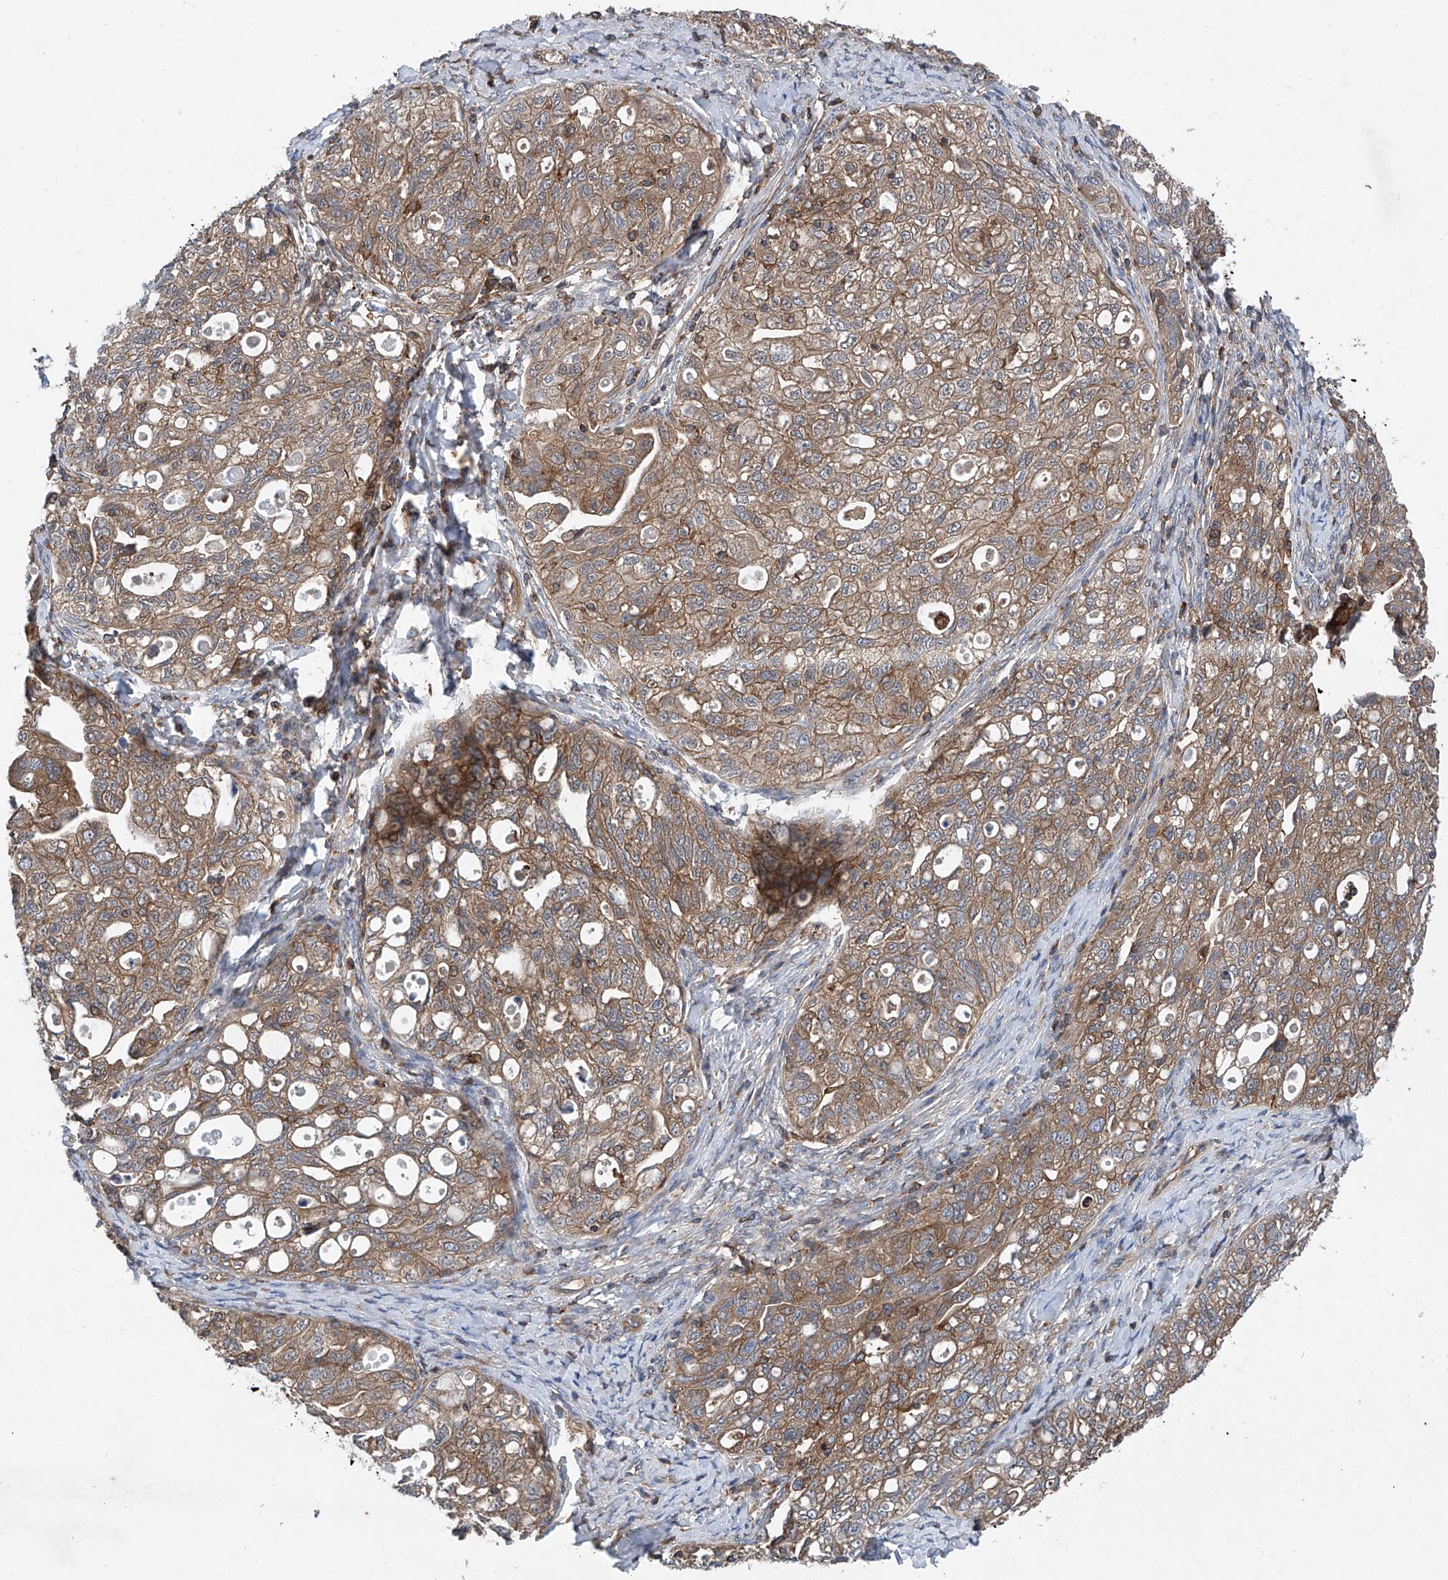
{"staining": {"intensity": "moderate", "quantity": ">75%", "location": "cytoplasmic/membranous"}, "tissue": "ovarian cancer", "cell_type": "Tumor cells", "image_type": "cancer", "snomed": [{"axis": "morphology", "description": "Carcinoma, NOS"}, {"axis": "morphology", "description": "Cystadenocarcinoma, serous, NOS"}, {"axis": "topography", "description": "Ovary"}], "caption": "IHC image of human ovarian cancer stained for a protein (brown), which reveals medium levels of moderate cytoplasmic/membranous staining in about >75% of tumor cells.", "gene": "SMAP1", "patient": {"sex": "female", "age": 69}}